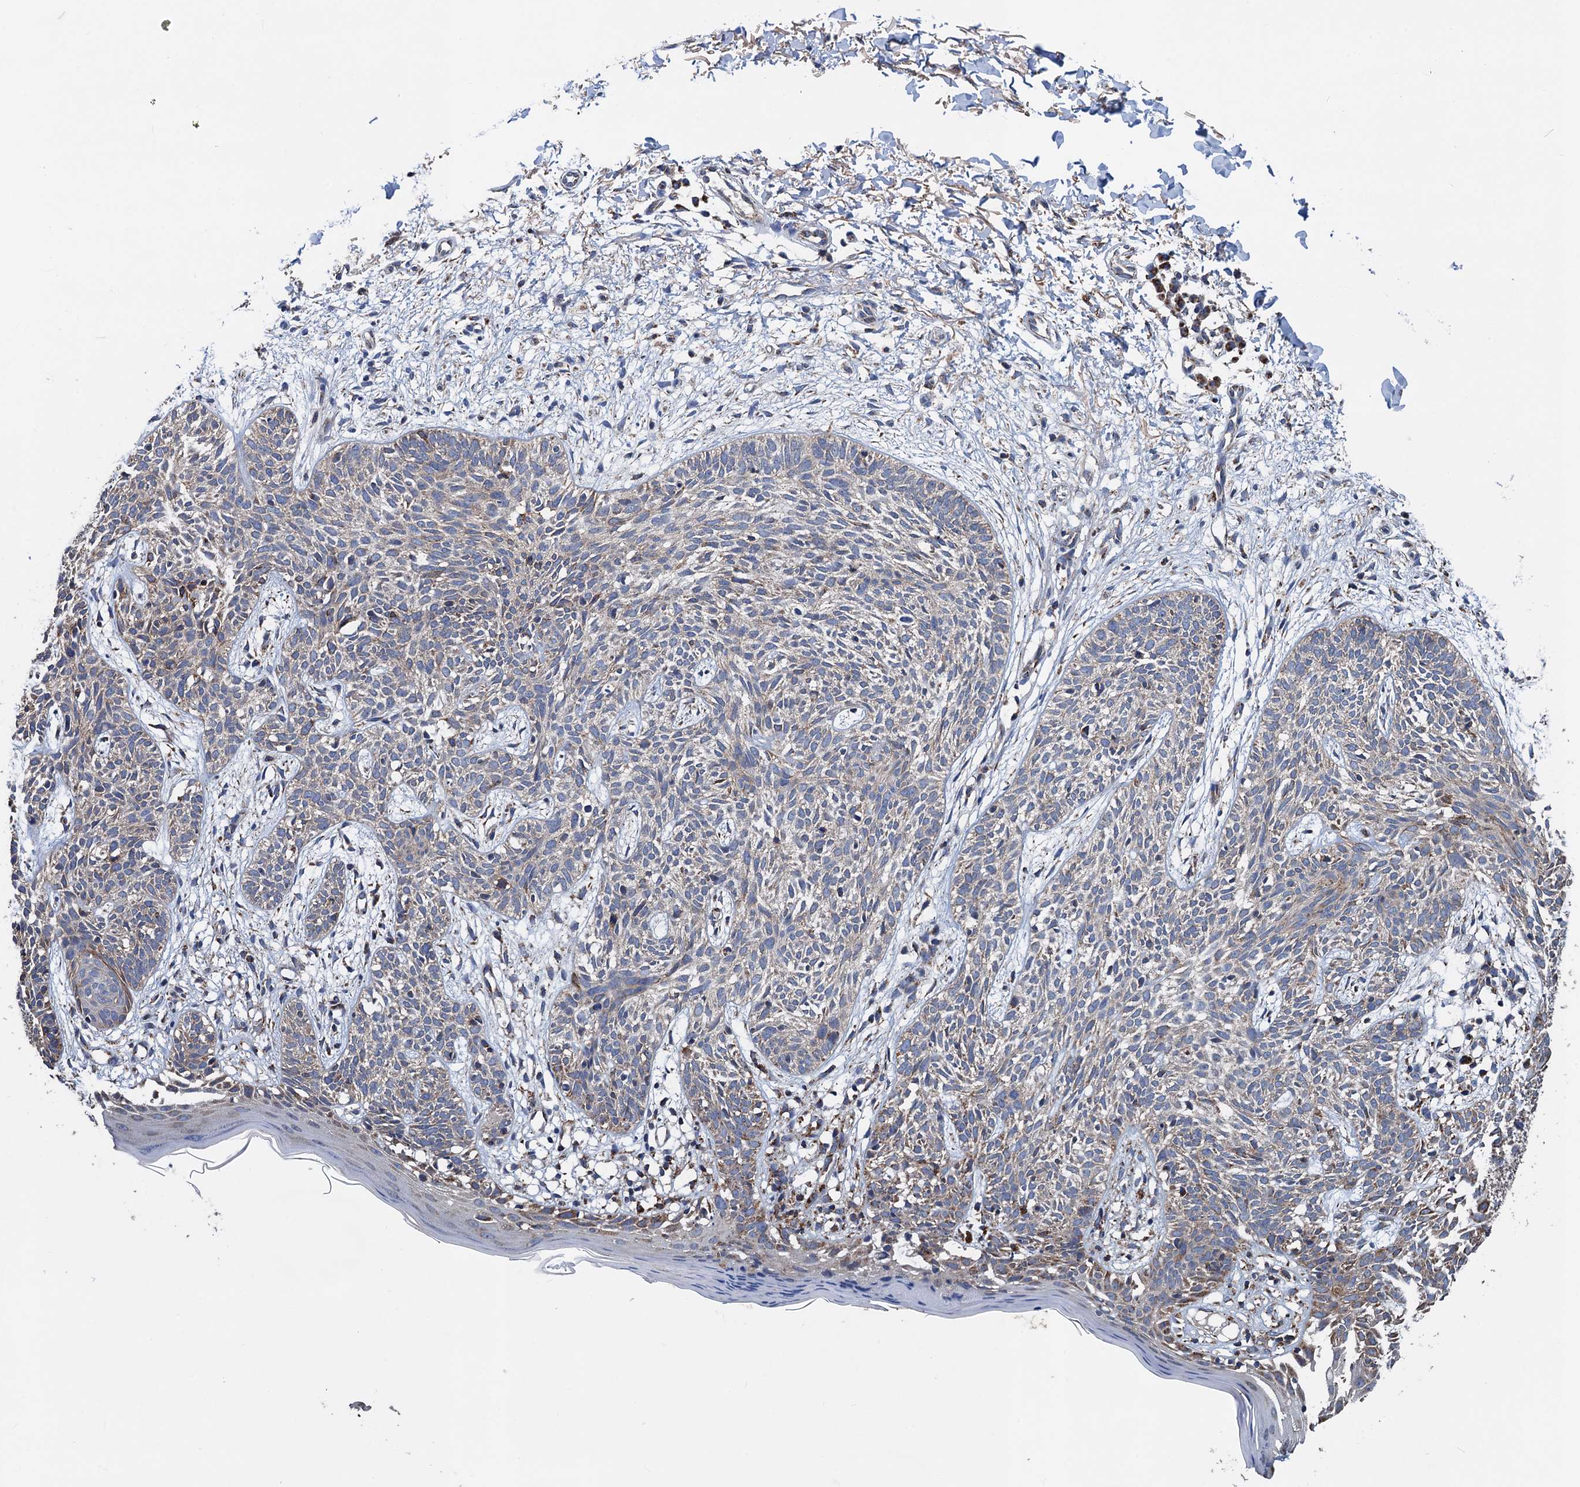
{"staining": {"intensity": "negative", "quantity": "none", "location": "none"}, "tissue": "skin cancer", "cell_type": "Tumor cells", "image_type": "cancer", "snomed": [{"axis": "morphology", "description": "Basal cell carcinoma"}, {"axis": "topography", "description": "Skin"}], "caption": "The histopathology image shows no significant staining in tumor cells of skin cancer.", "gene": "DGLUCY", "patient": {"sex": "female", "age": 66}}